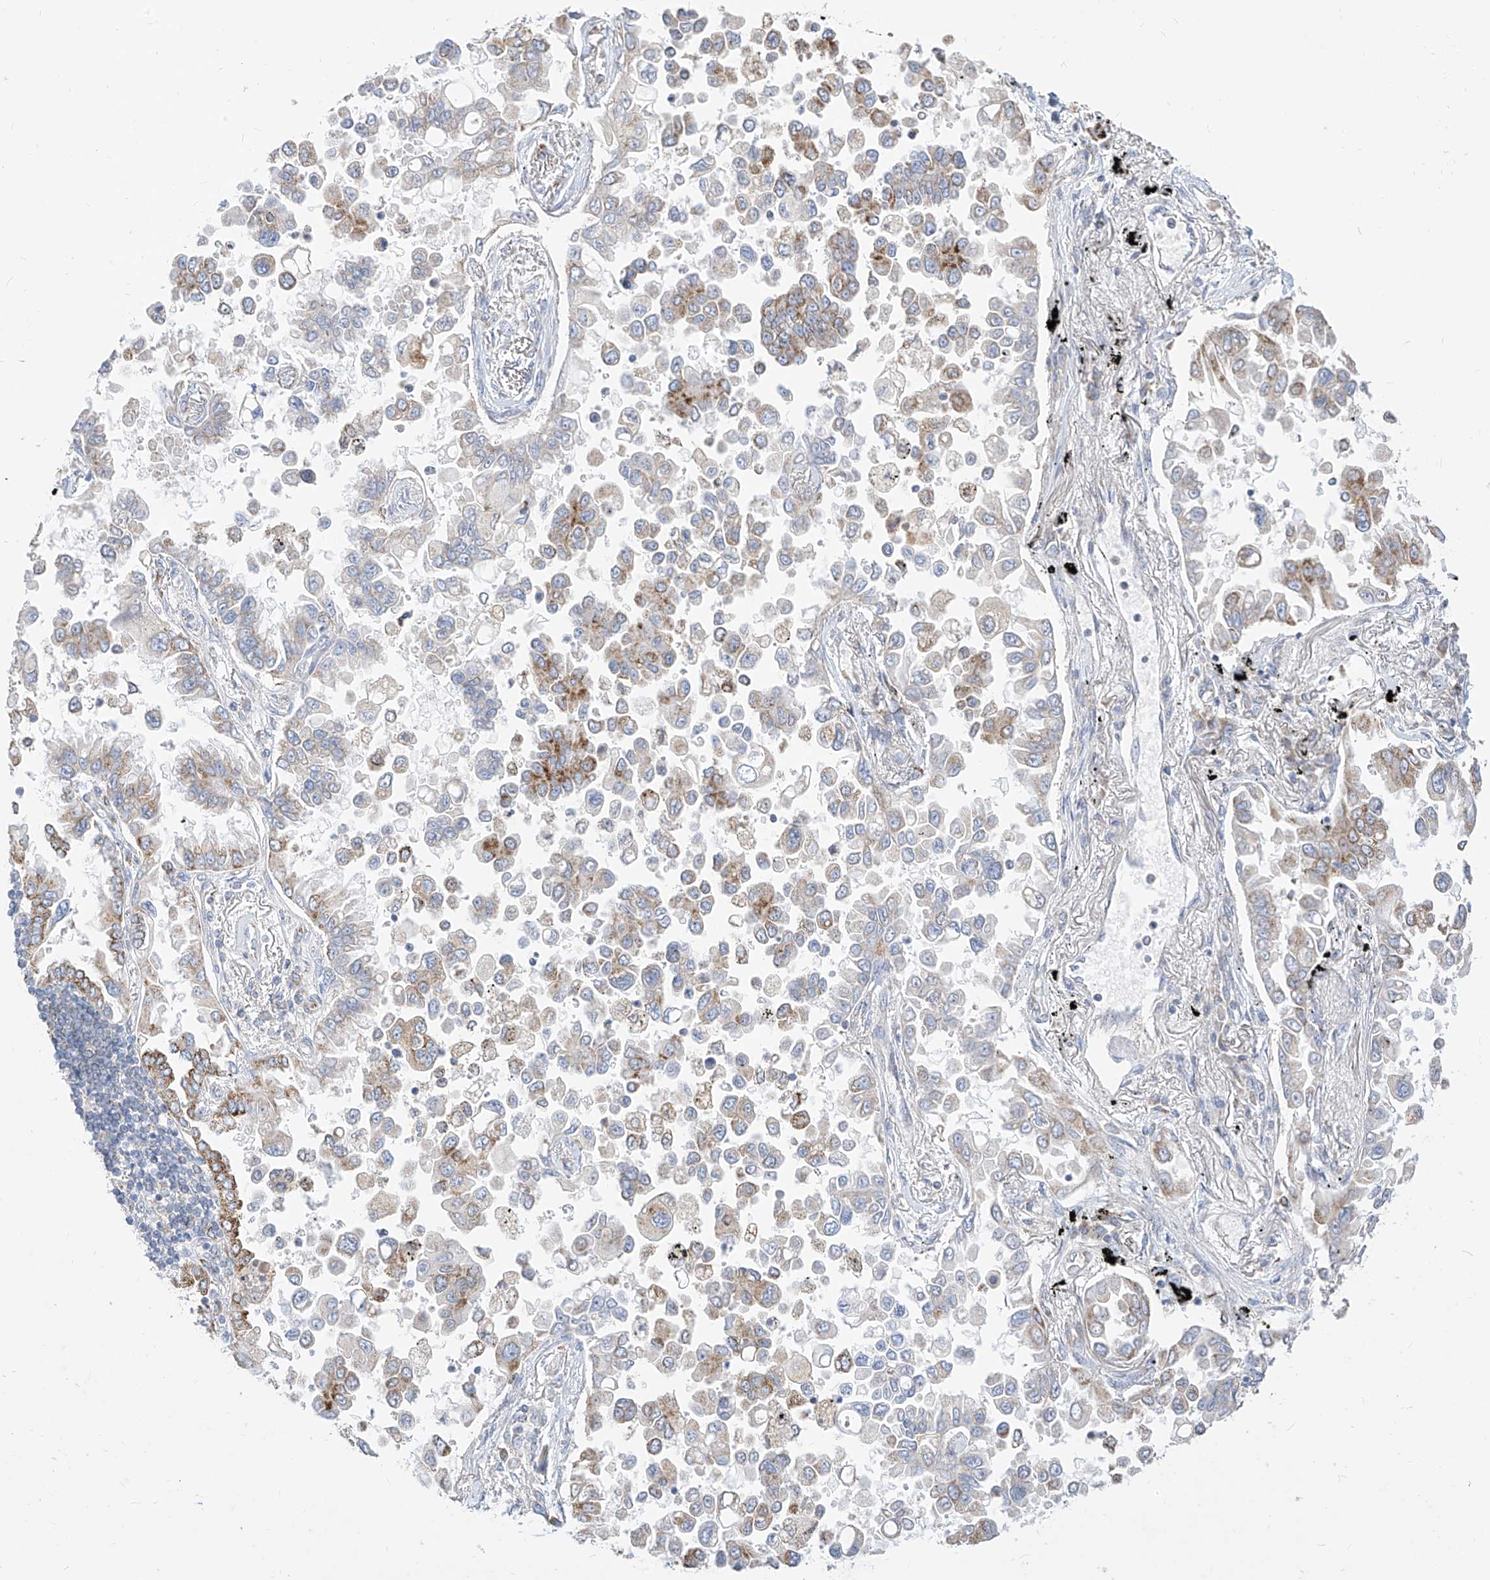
{"staining": {"intensity": "moderate", "quantity": "25%-75%", "location": "cytoplasmic/membranous"}, "tissue": "lung cancer", "cell_type": "Tumor cells", "image_type": "cancer", "snomed": [{"axis": "morphology", "description": "Adenocarcinoma, NOS"}, {"axis": "topography", "description": "Lung"}], "caption": "An IHC micrograph of neoplastic tissue is shown. Protein staining in brown shows moderate cytoplasmic/membranous positivity in adenocarcinoma (lung) within tumor cells.", "gene": "RASA2", "patient": {"sex": "female", "age": 67}}